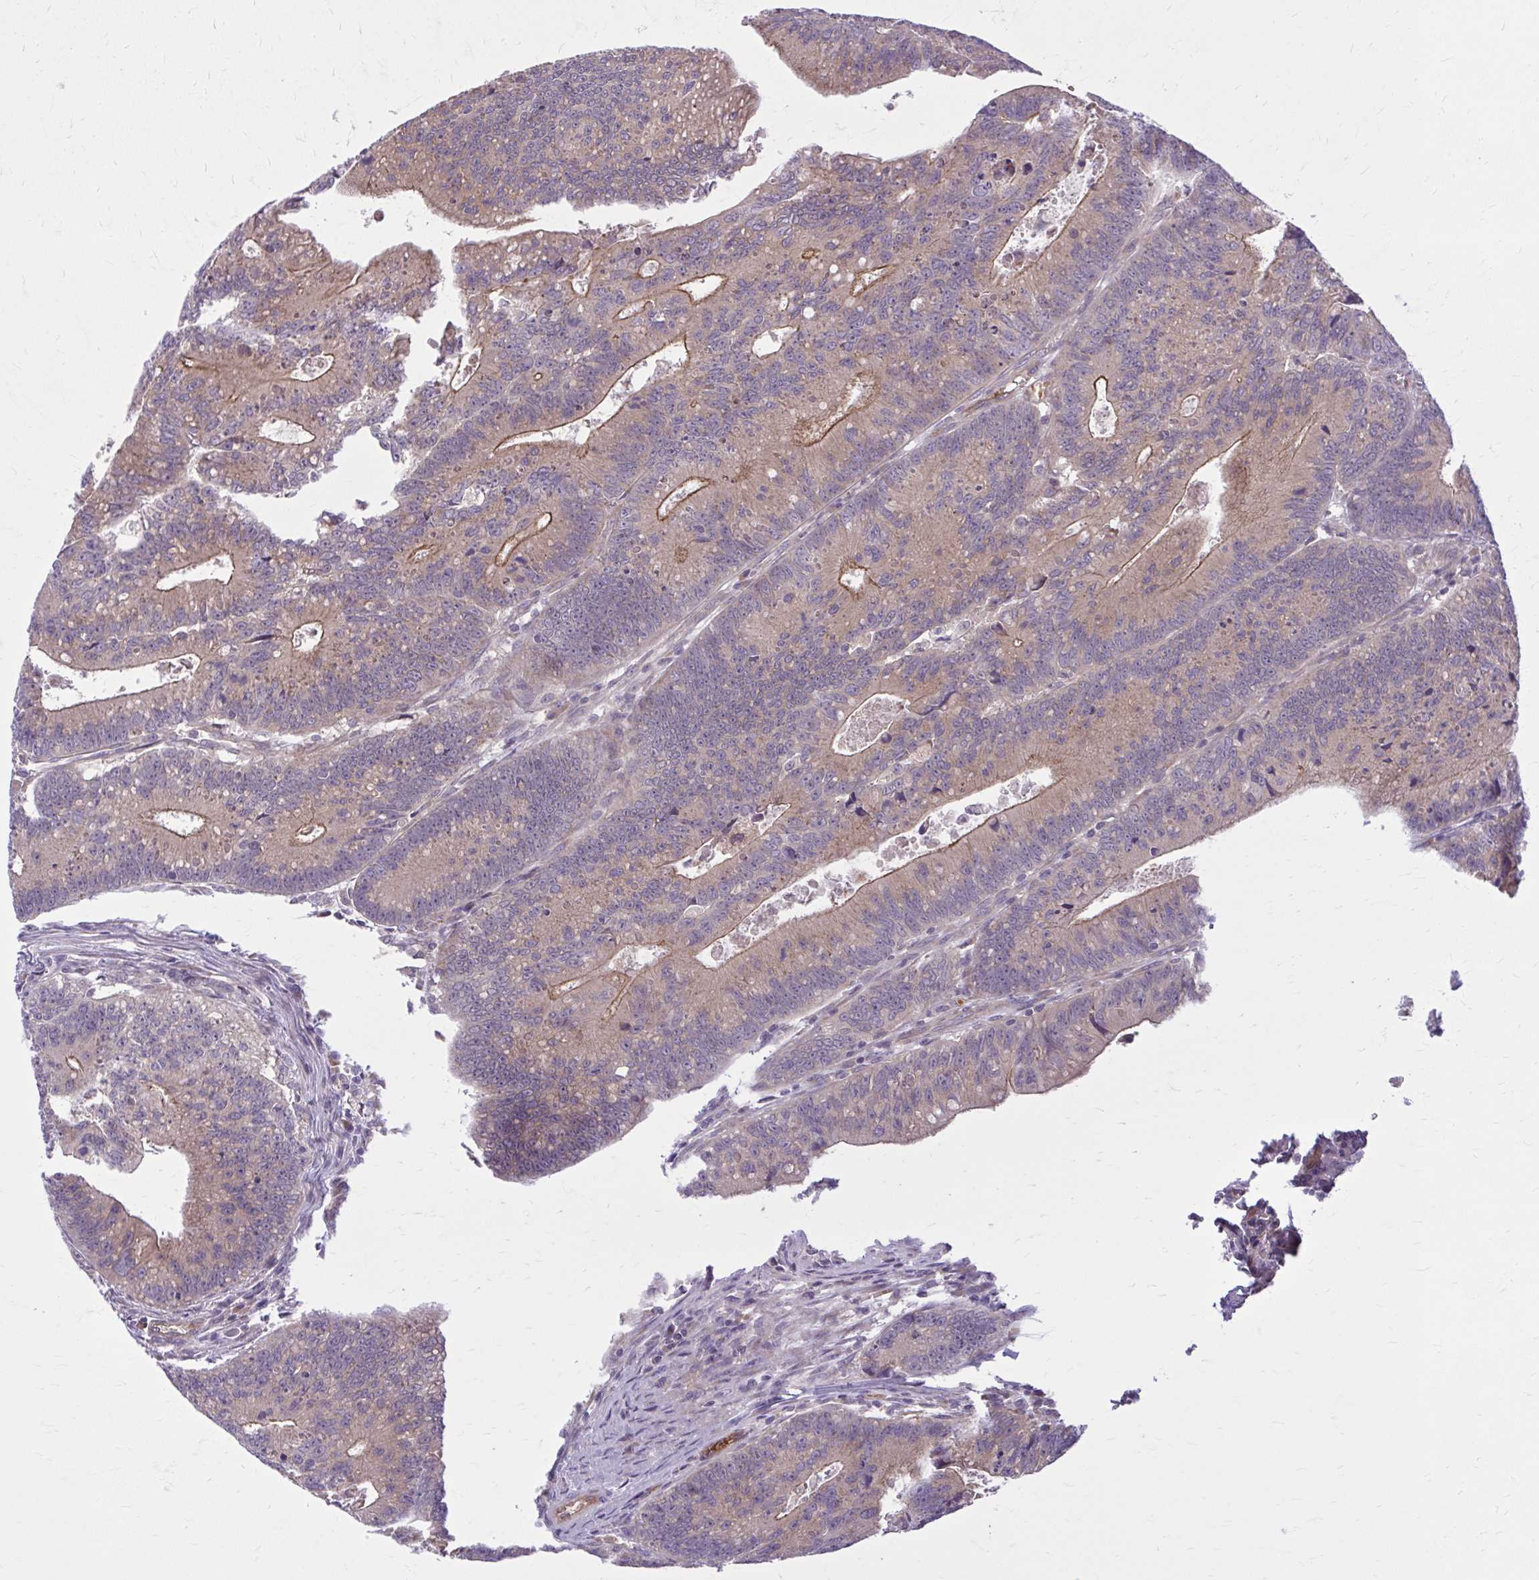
{"staining": {"intensity": "moderate", "quantity": "25%-75%", "location": "cytoplasmic/membranous"}, "tissue": "colorectal cancer", "cell_type": "Tumor cells", "image_type": "cancer", "snomed": [{"axis": "morphology", "description": "Adenocarcinoma, NOS"}, {"axis": "topography", "description": "Rectum"}], "caption": "Colorectal adenocarcinoma tissue exhibits moderate cytoplasmic/membranous expression in about 25%-75% of tumor cells, visualized by immunohistochemistry.", "gene": "SNF8", "patient": {"sex": "female", "age": 81}}